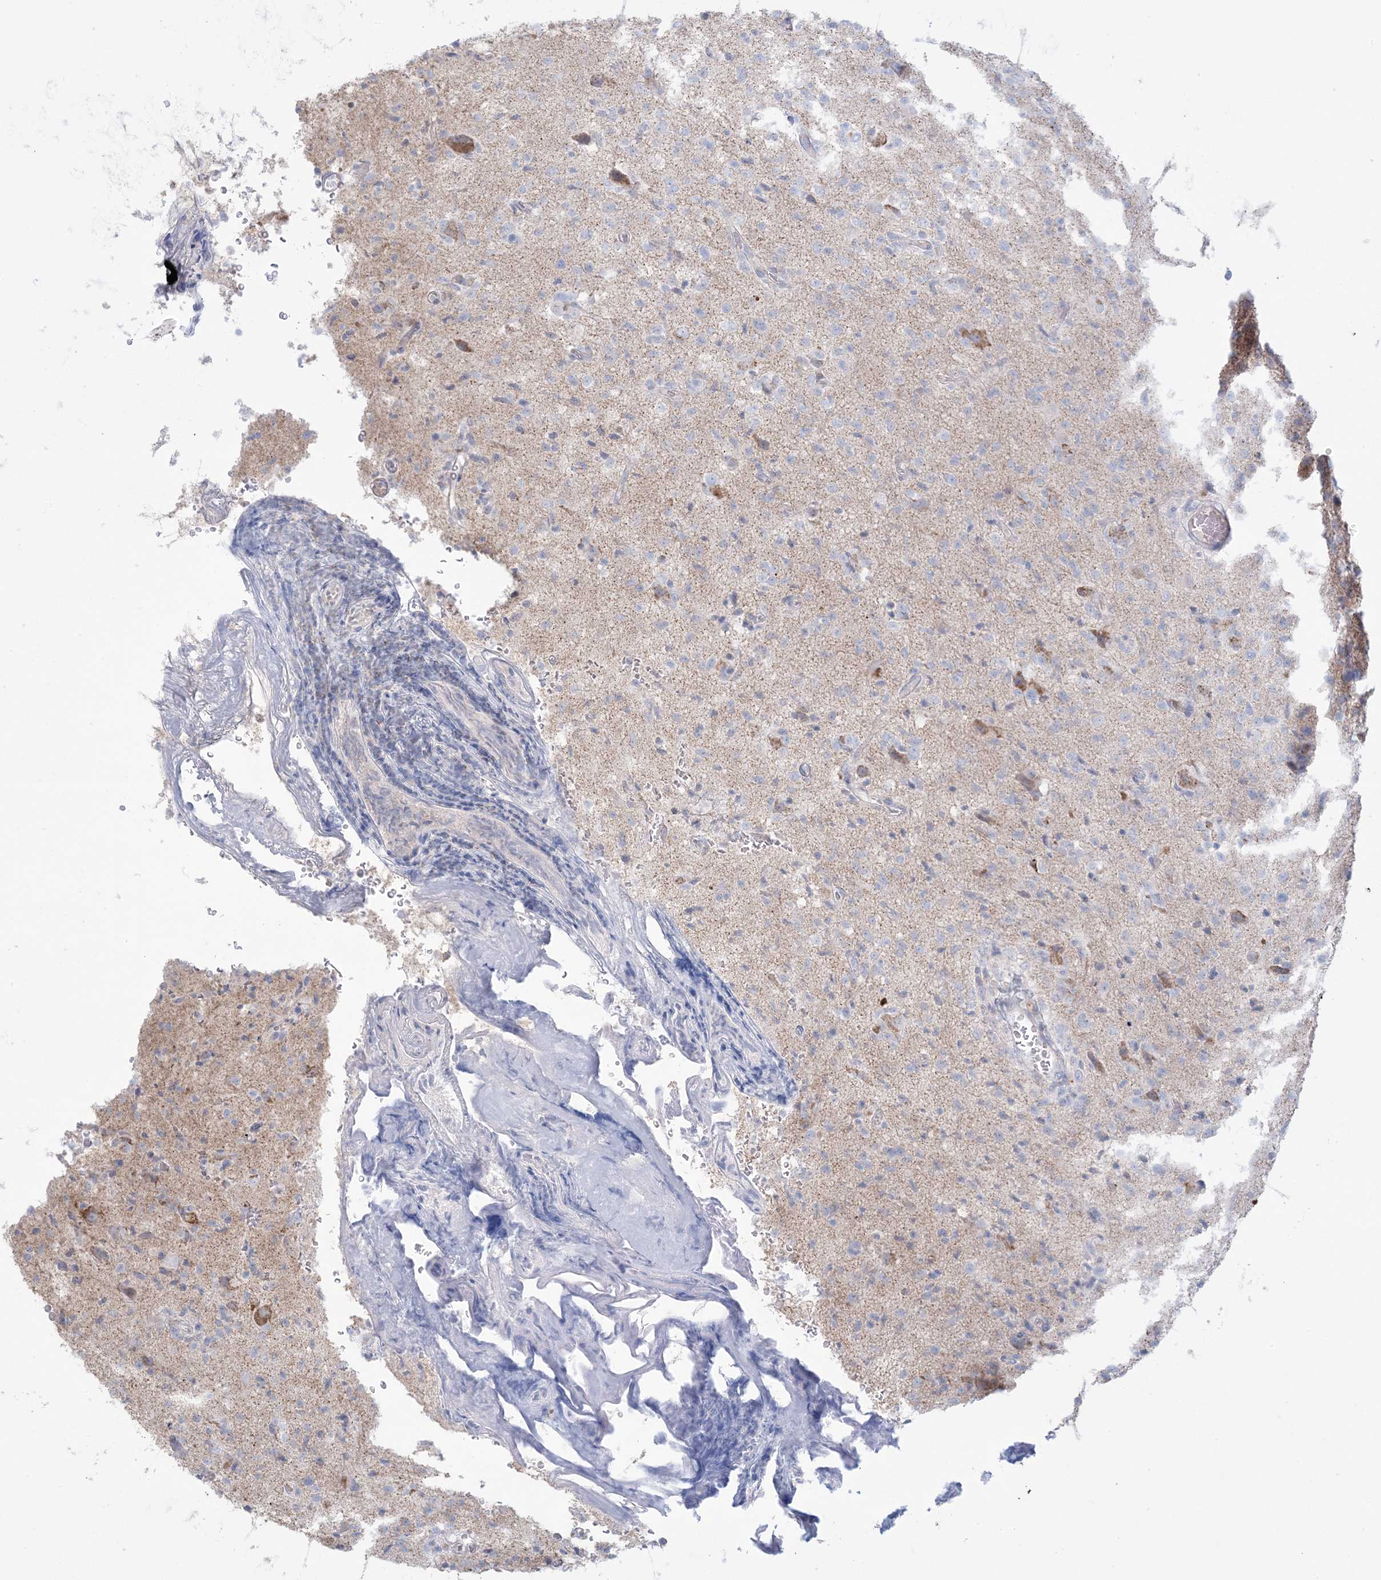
{"staining": {"intensity": "weak", "quantity": "<25%", "location": "cytoplasmic/membranous"}, "tissue": "glioma", "cell_type": "Tumor cells", "image_type": "cancer", "snomed": [{"axis": "morphology", "description": "Glioma, malignant, High grade"}, {"axis": "topography", "description": "Brain"}], "caption": "IHC of malignant glioma (high-grade) exhibits no positivity in tumor cells. (DAB immunohistochemistry with hematoxylin counter stain).", "gene": "KCTD6", "patient": {"sex": "female", "age": 57}}